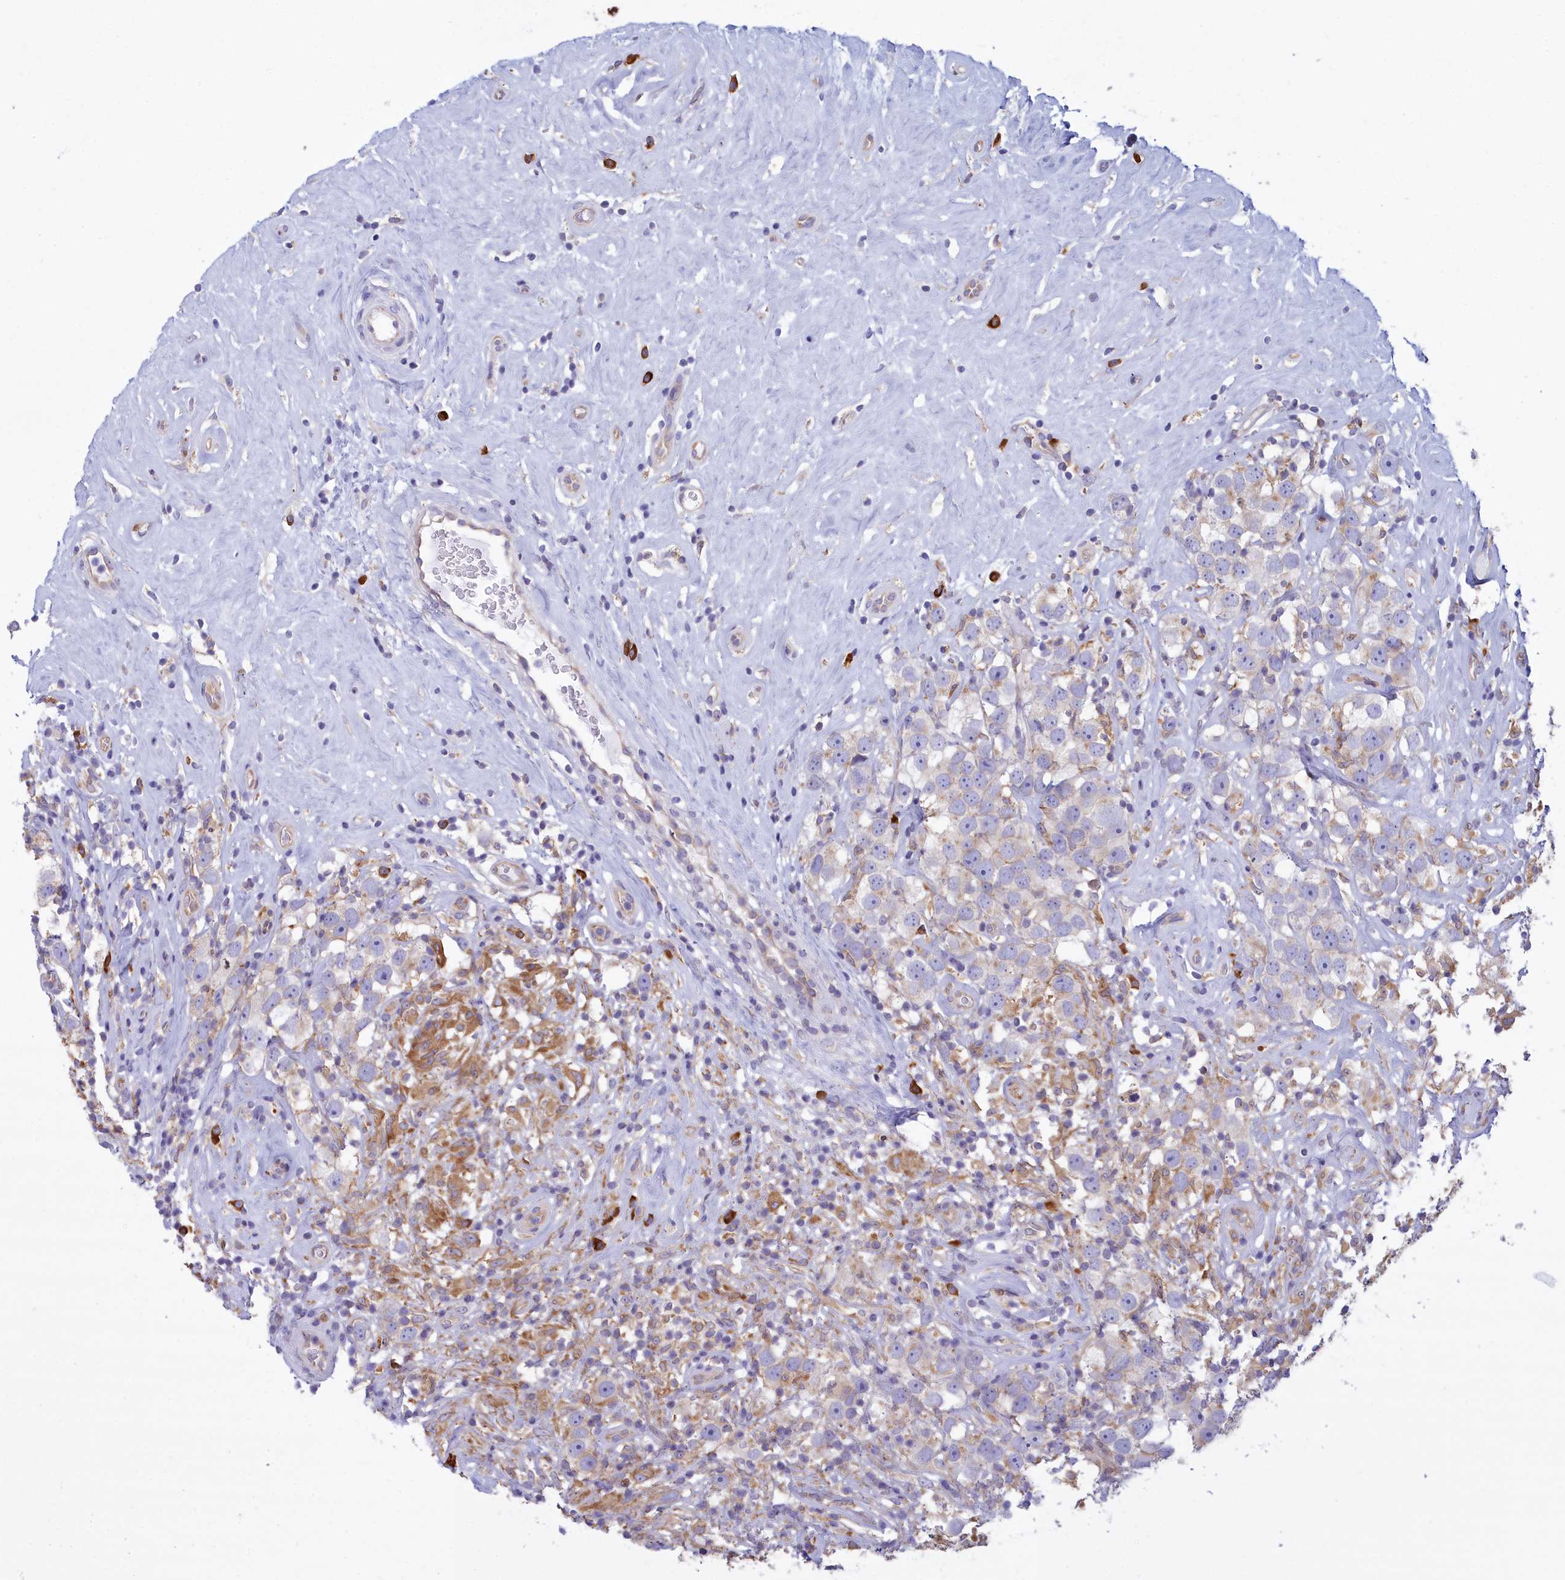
{"staining": {"intensity": "weak", "quantity": "25%-75%", "location": "cytoplasmic/membranous"}, "tissue": "testis cancer", "cell_type": "Tumor cells", "image_type": "cancer", "snomed": [{"axis": "morphology", "description": "Seminoma, NOS"}, {"axis": "topography", "description": "Testis"}], "caption": "The immunohistochemical stain highlights weak cytoplasmic/membranous expression in tumor cells of testis cancer (seminoma) tissue. The staining was performed using DAB to visualize the protein expression in brown, while the nuclei were stained in blue with hematoxylin (Magnification: 20x).", "gene": "HM13", "patient": {"sex": "male", "age": 49}}